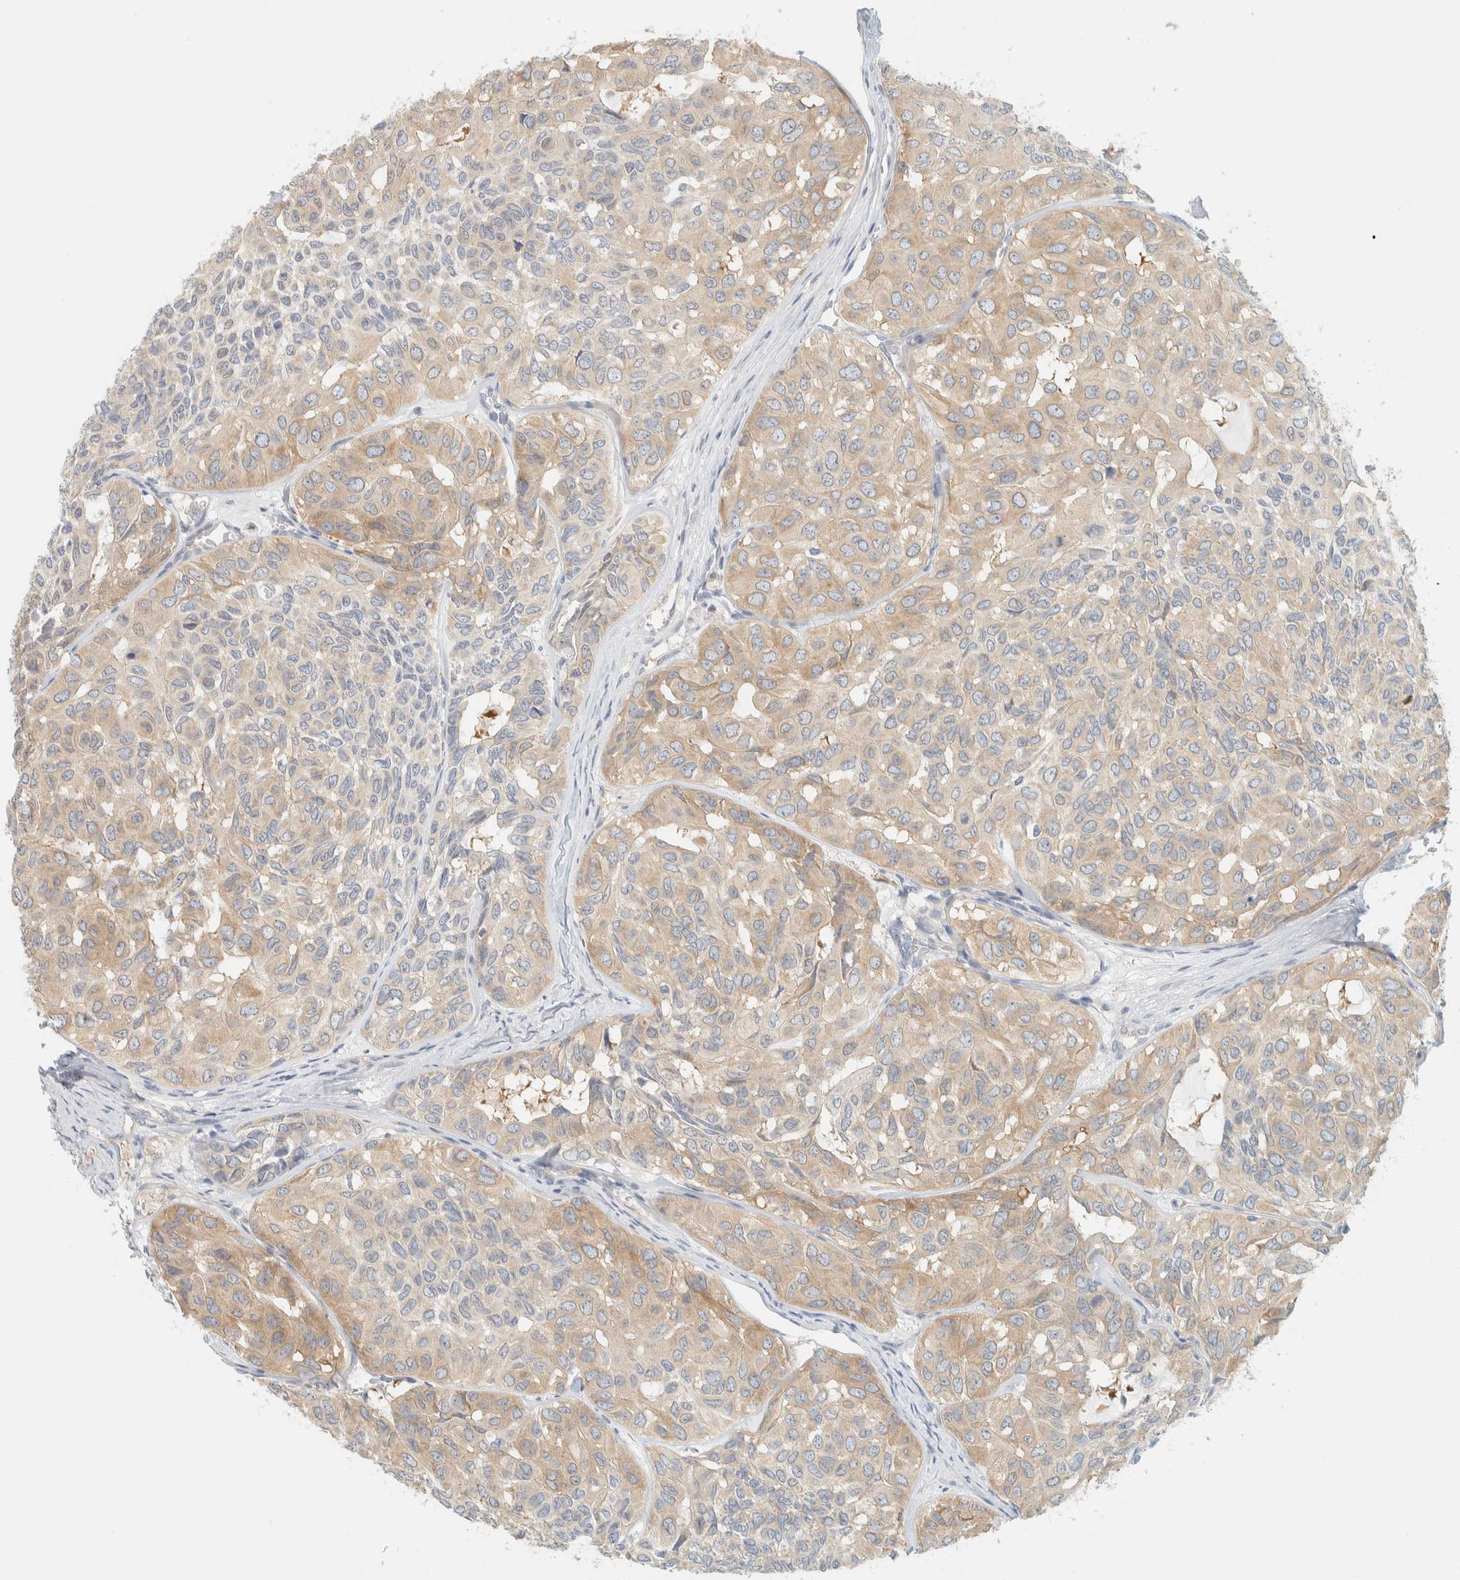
{"staining": {"intensity": "weak", "quantity": ">75%", "location": "cytoplasmic/membranous"}, "tissue": "head and neck cancer", "cell_type": "Tumor cells", "image_type": "cancer", "snomed": [{"axis": "morphology", "description": "Adenocarcinoma, NOS"}, {"axis": "topography", "description": "Salivary gland, NOS"}, {"axis": "topography", "description": "Head-Neck"}], "caption": "DAB (3,3'-diaminobenzidine) immunohistochemical staining of head and neck adenocarcinoma displays weak cytoplasmic/membranous protein positivity in about >75% of tumor cells.", "gene": "PTGES3L-AARSD1", "patient": {"sex": "female", "age": 76}}